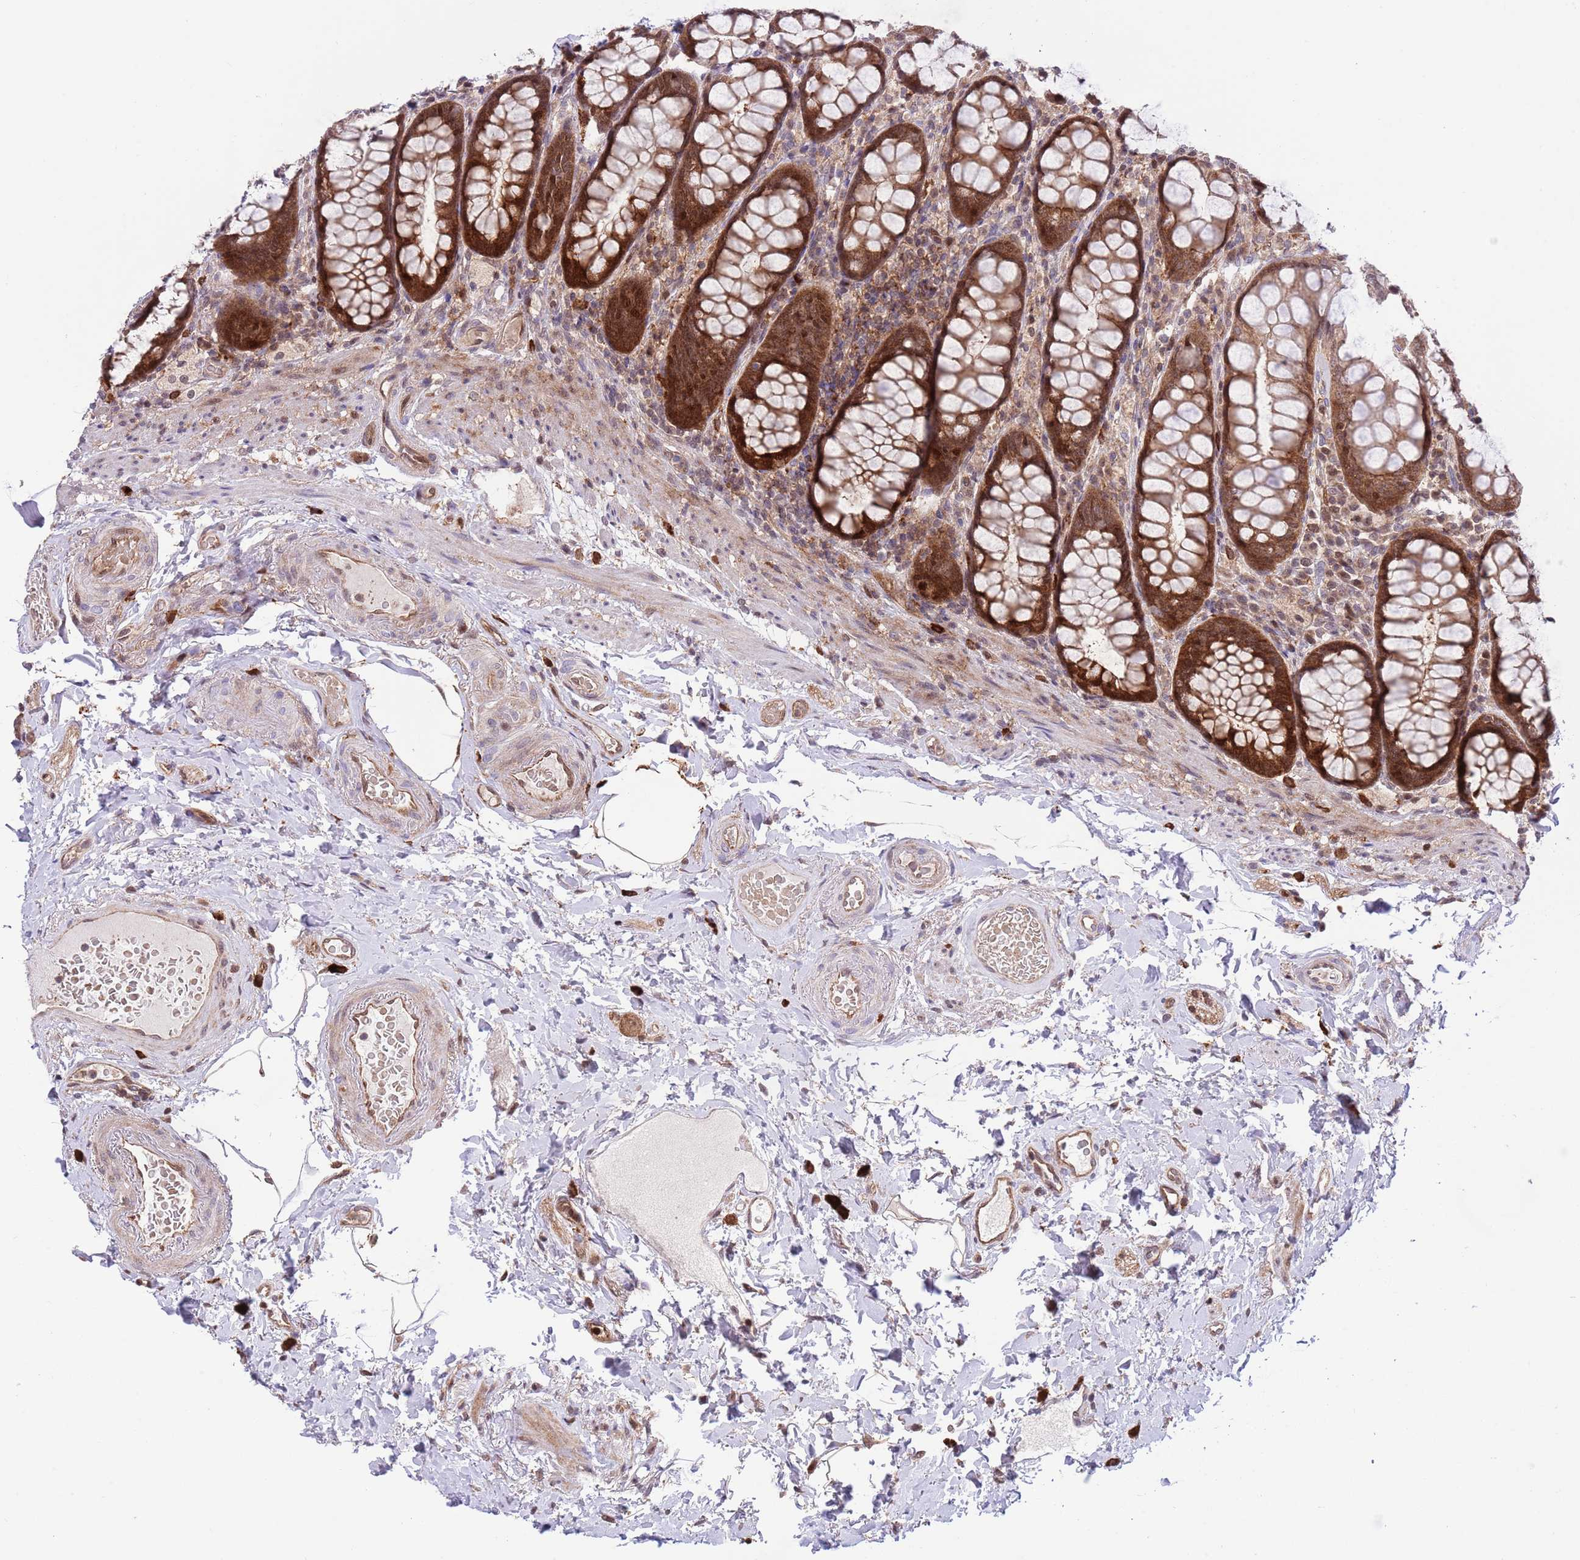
{"staining": {"intensity": "strong", "quantity": "25%-75%", "location": "cytoplasmic/membranous,nuclear"}, "tissue": "rectum", "cell_type": "Glandular cells", "image_type": "normal", "snomed": [{"axis": "morphology", "description": "Normal tissue, NOS"}, {"axis": "topography", "description": "Rectum"}], "caption": "The image shows immunohistochemical staining of unremarkable rectum. There is strong cytoplasmic/membranous,nuclear staining is present in about 25%-75% of glandular cells.", "gene": "HDHD2", "patient": {"sex": "male", "age": 83}}